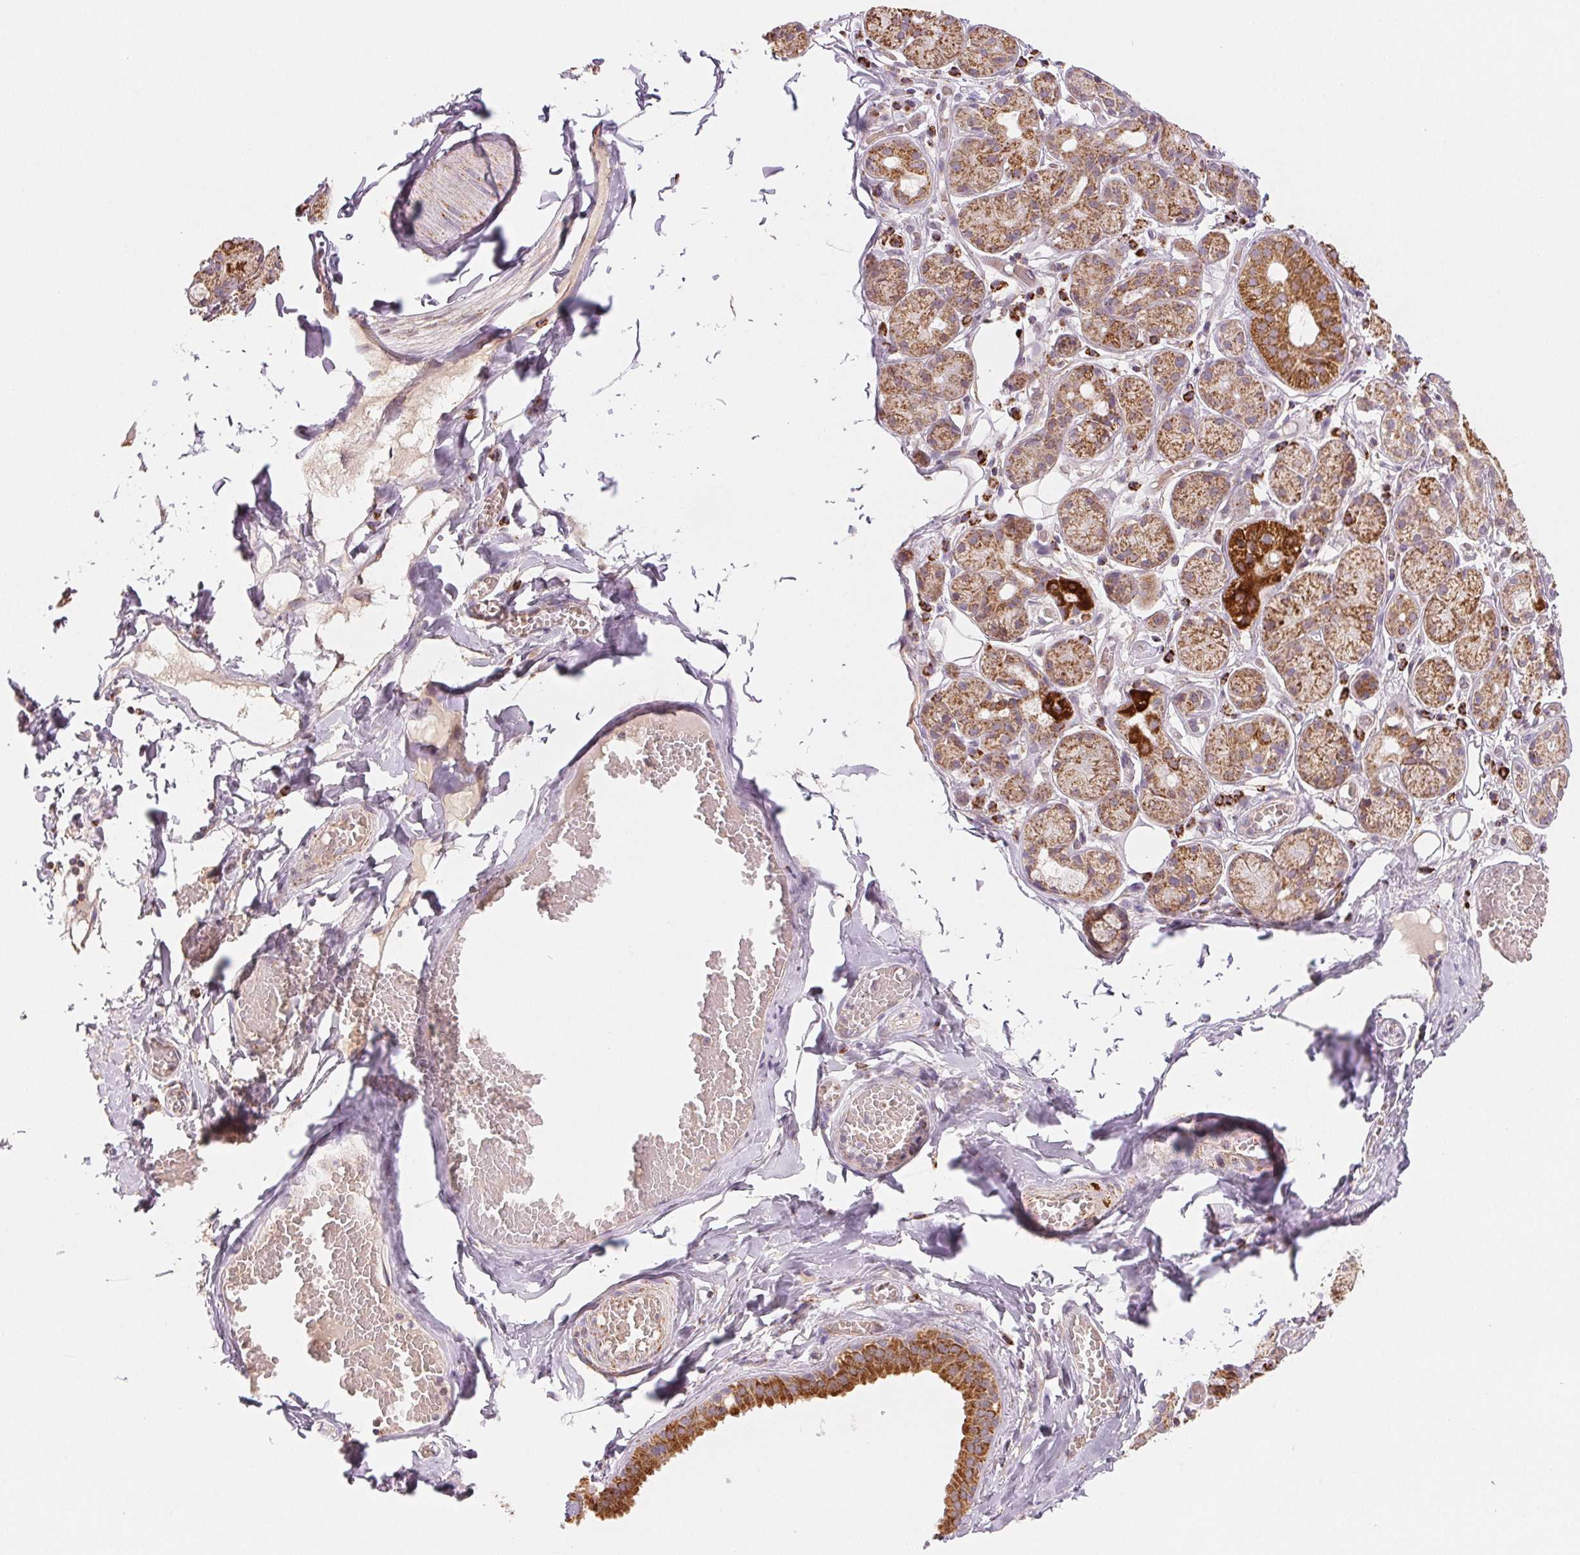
{"staining": {"intensity": "moderate", "quantity": ">75%", "location": "cytoplasmic/membranous"}, "tissue": "salivary gland", "cell_type": "Glandular cells", "image_type": "normal", "snomed": [{"axis": "morphology", "description": "Normal tissue, NOS"}, {"axis": "topography", "description": "Salivary gland"}, {"axis": "topography", "description": "Peripheral nerve tissue"}], "caption": "IHC of normal salivary gland displays medium levels of moderate cytoplasmic/membranous staining in about >75% of glandular cells. The protein is stained brown, and the nuclei are stained in blue (DAB (3,3'-diaminobenzidine) IHC with brightfield microscopy, high magnification).", "gene": "HINT2", "patient": {"sex": "male", "age": 71}}